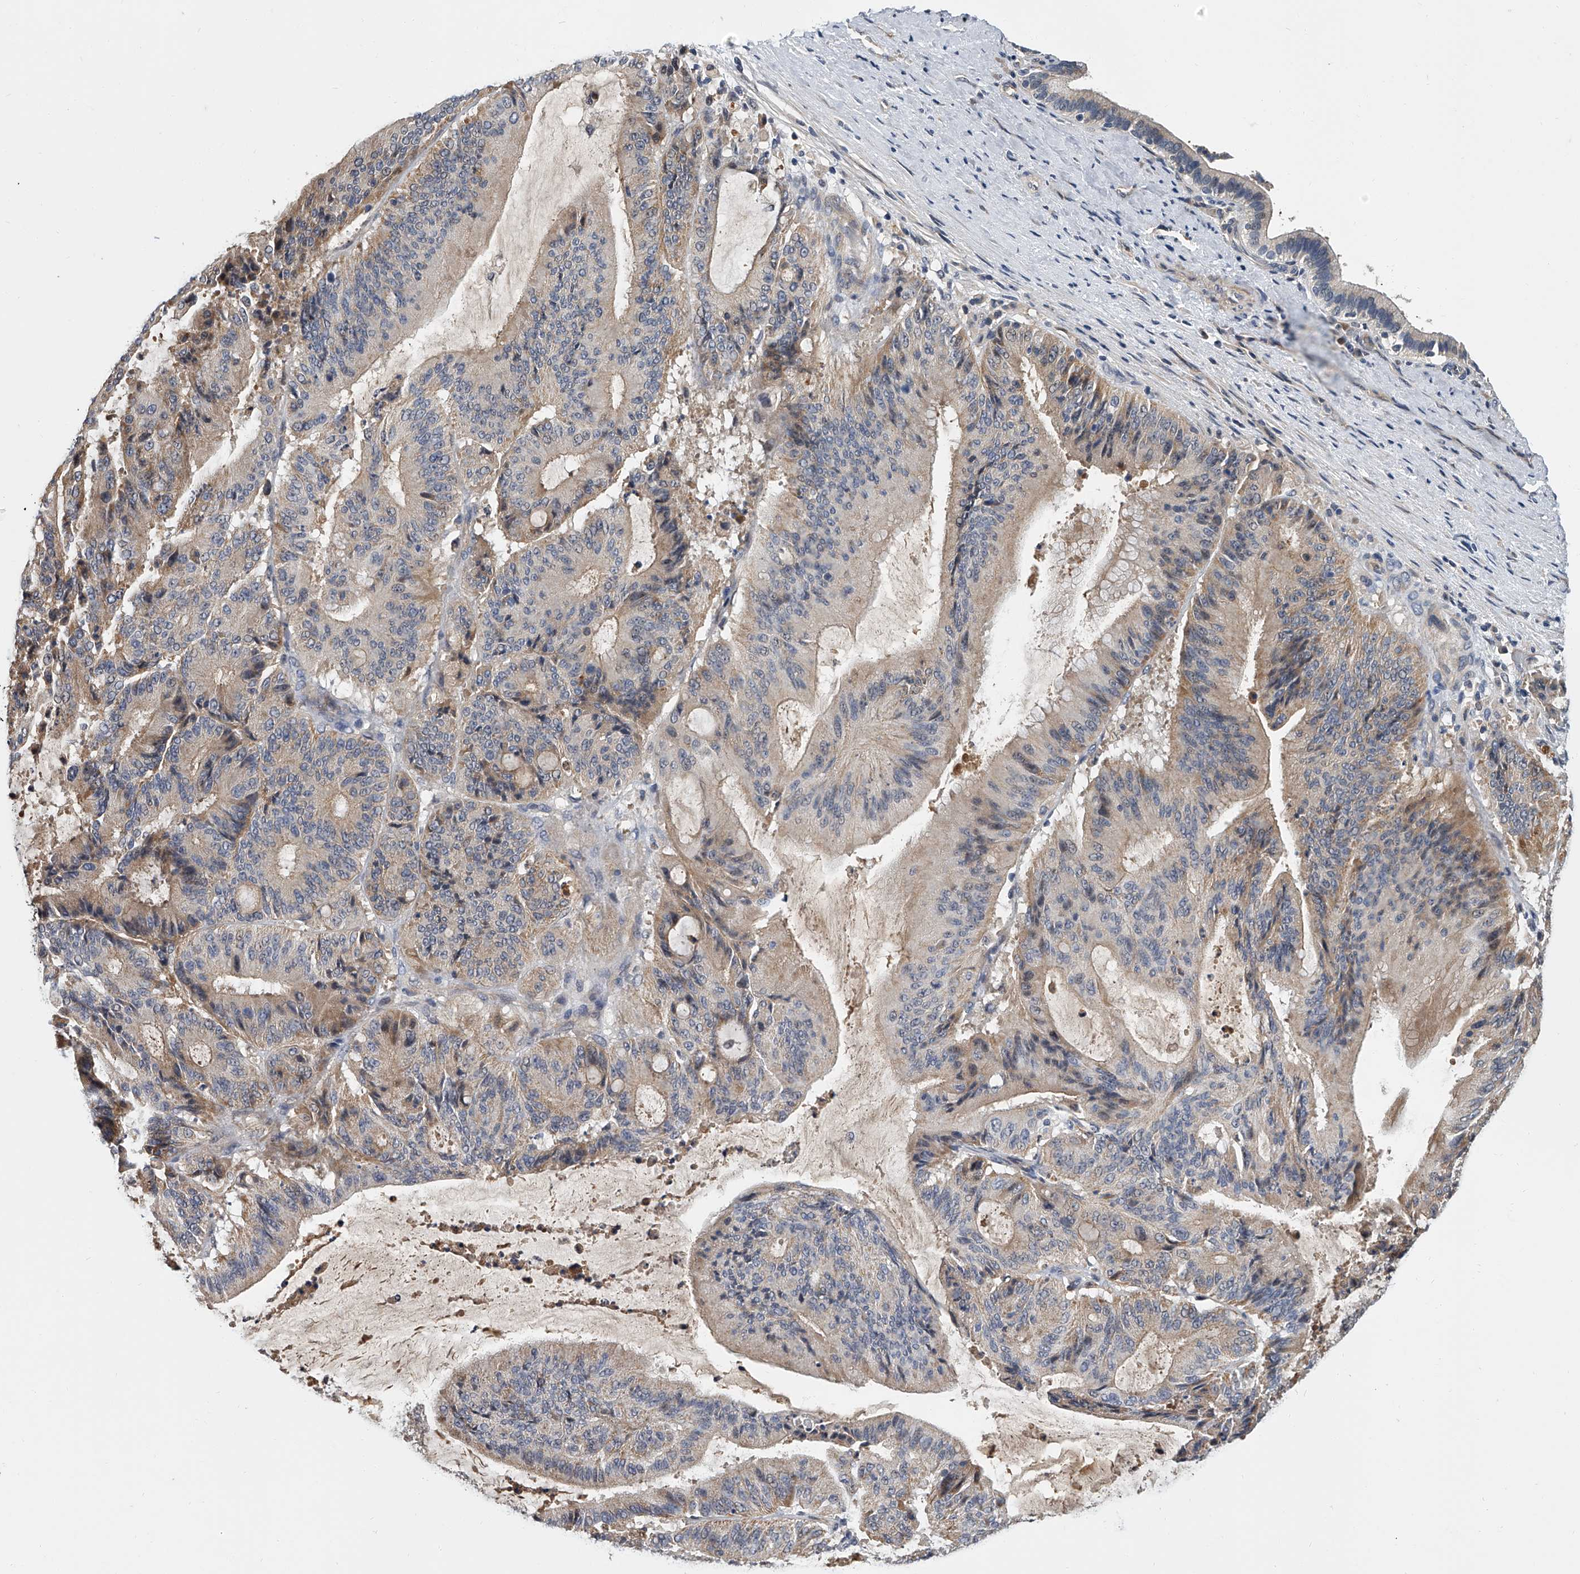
{"staining": {"intensity": "weak", "quantity": "25%-75%", "location": "cytoplasmic/membranous"}, "tissue": "liver cancer", "cell_type": "Tumor cells", "image_type": "cancer", "snomed": [{"axis": "morphology", "description": "Normal tissue, NOS"}, {"axis": "morphology", "description": "Cholangiocarcinoma"}, {"axis": "topography", "description": "Liver"}, {"axis": "topography", "description": "Peripheral nerve tissue"}], "caption": "IHC of liver cholangiocarcinoma exhibits low levels of weak cytoplasmic/membranous expression in approximately 25%-75% of tumor cells.", "gene": "CD200", "patient": {"sex": "female", "age": 73}}